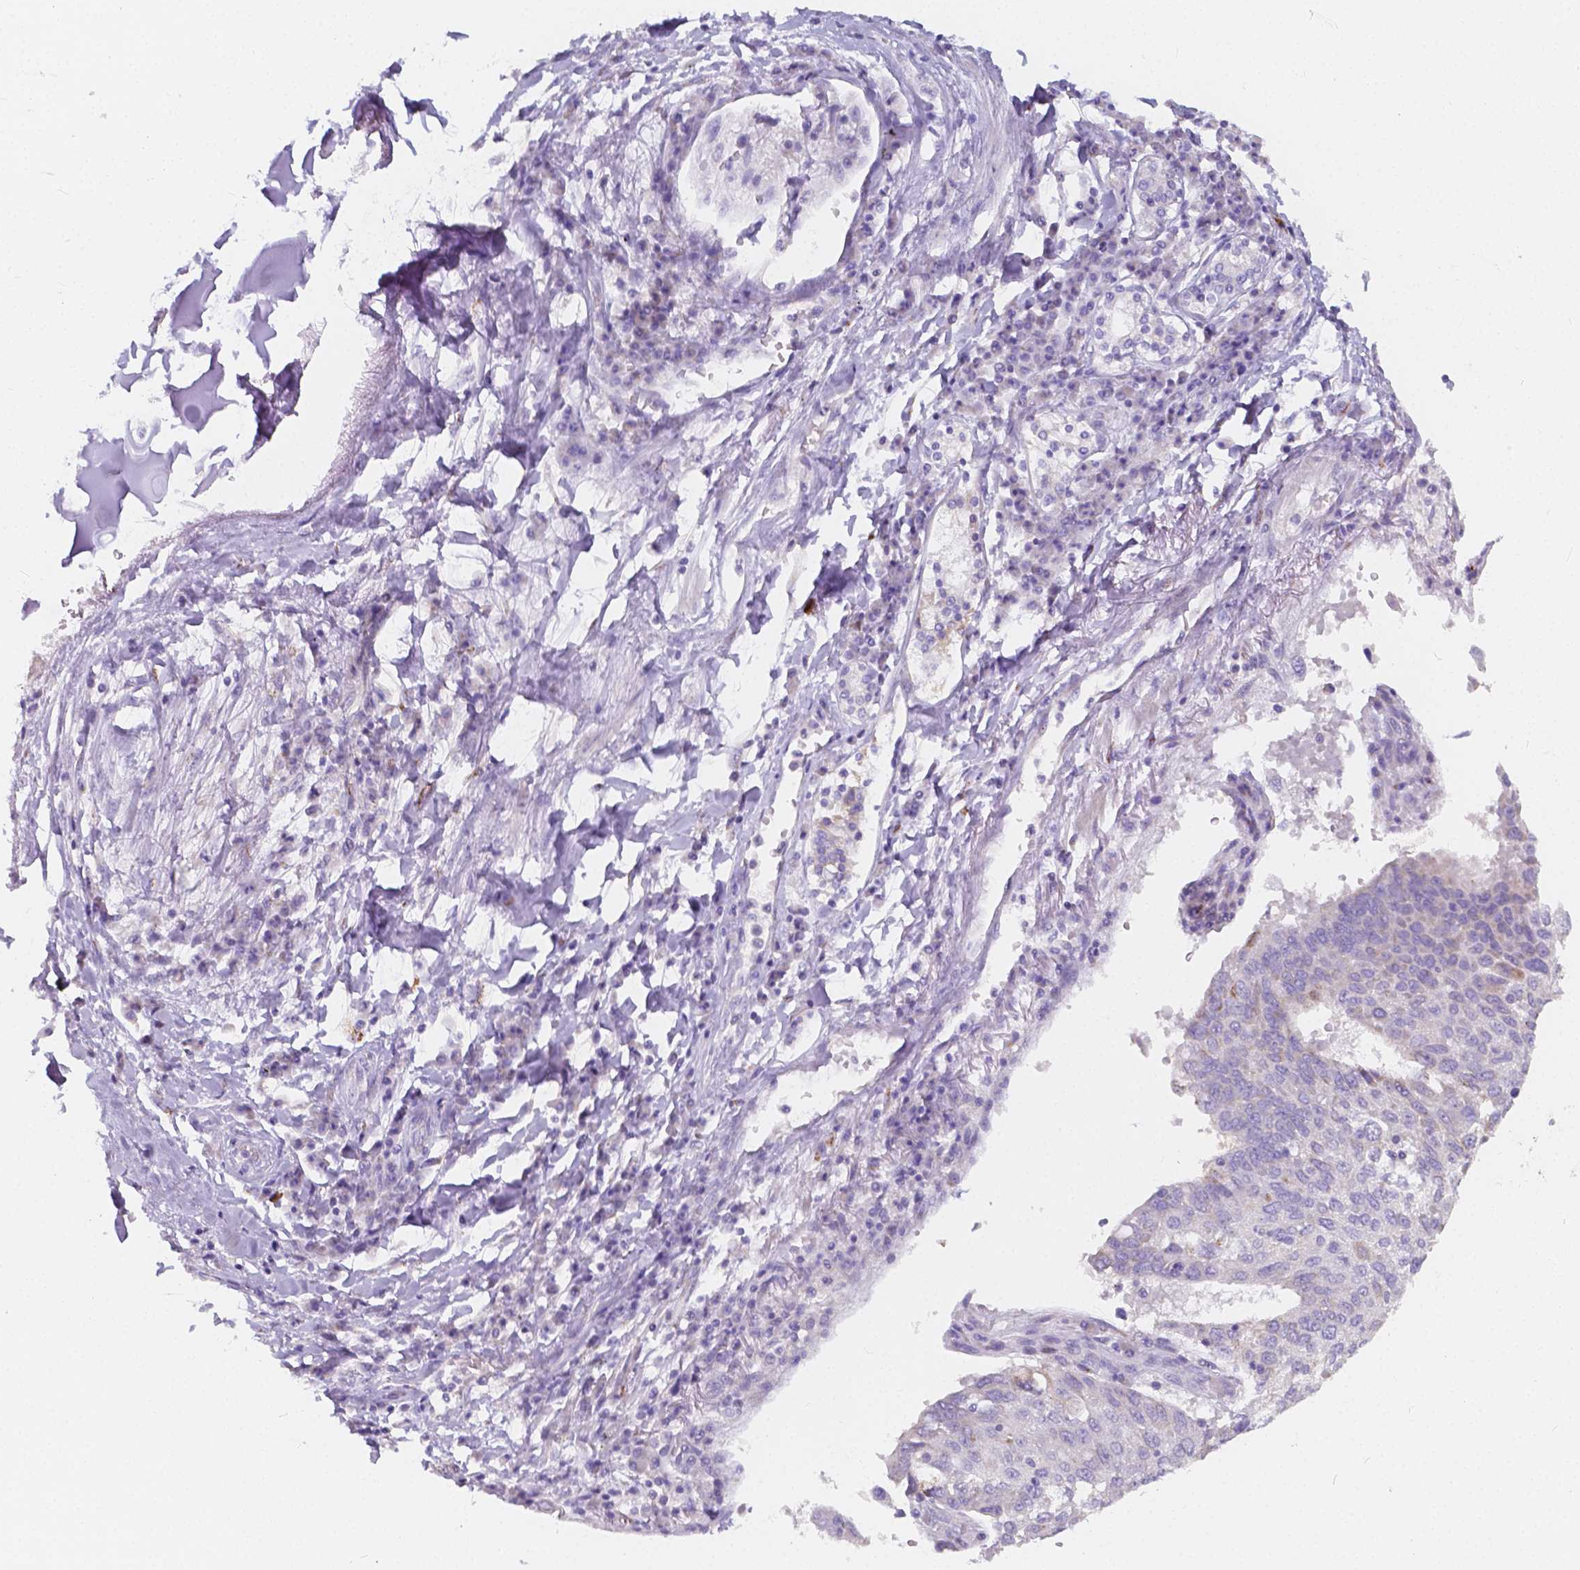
{"staining": {"intensity": "negative", "quantity": "none", "location": "none"}, "tissue": "lung cancer", "cell_type": "Tumor cells", "image_type": "cancer", "snomed": [{"axis": "morphology", "description": "Squamous cell carcinoma, NOS"}, {"axis": "topography", "description": "Lung"}], "caption": "Tumor cells are negative for brown protein staining in lung squamous cell carcinoma.", "gene": "RNF186", "patient": {"sex": "male", "age": 73}}